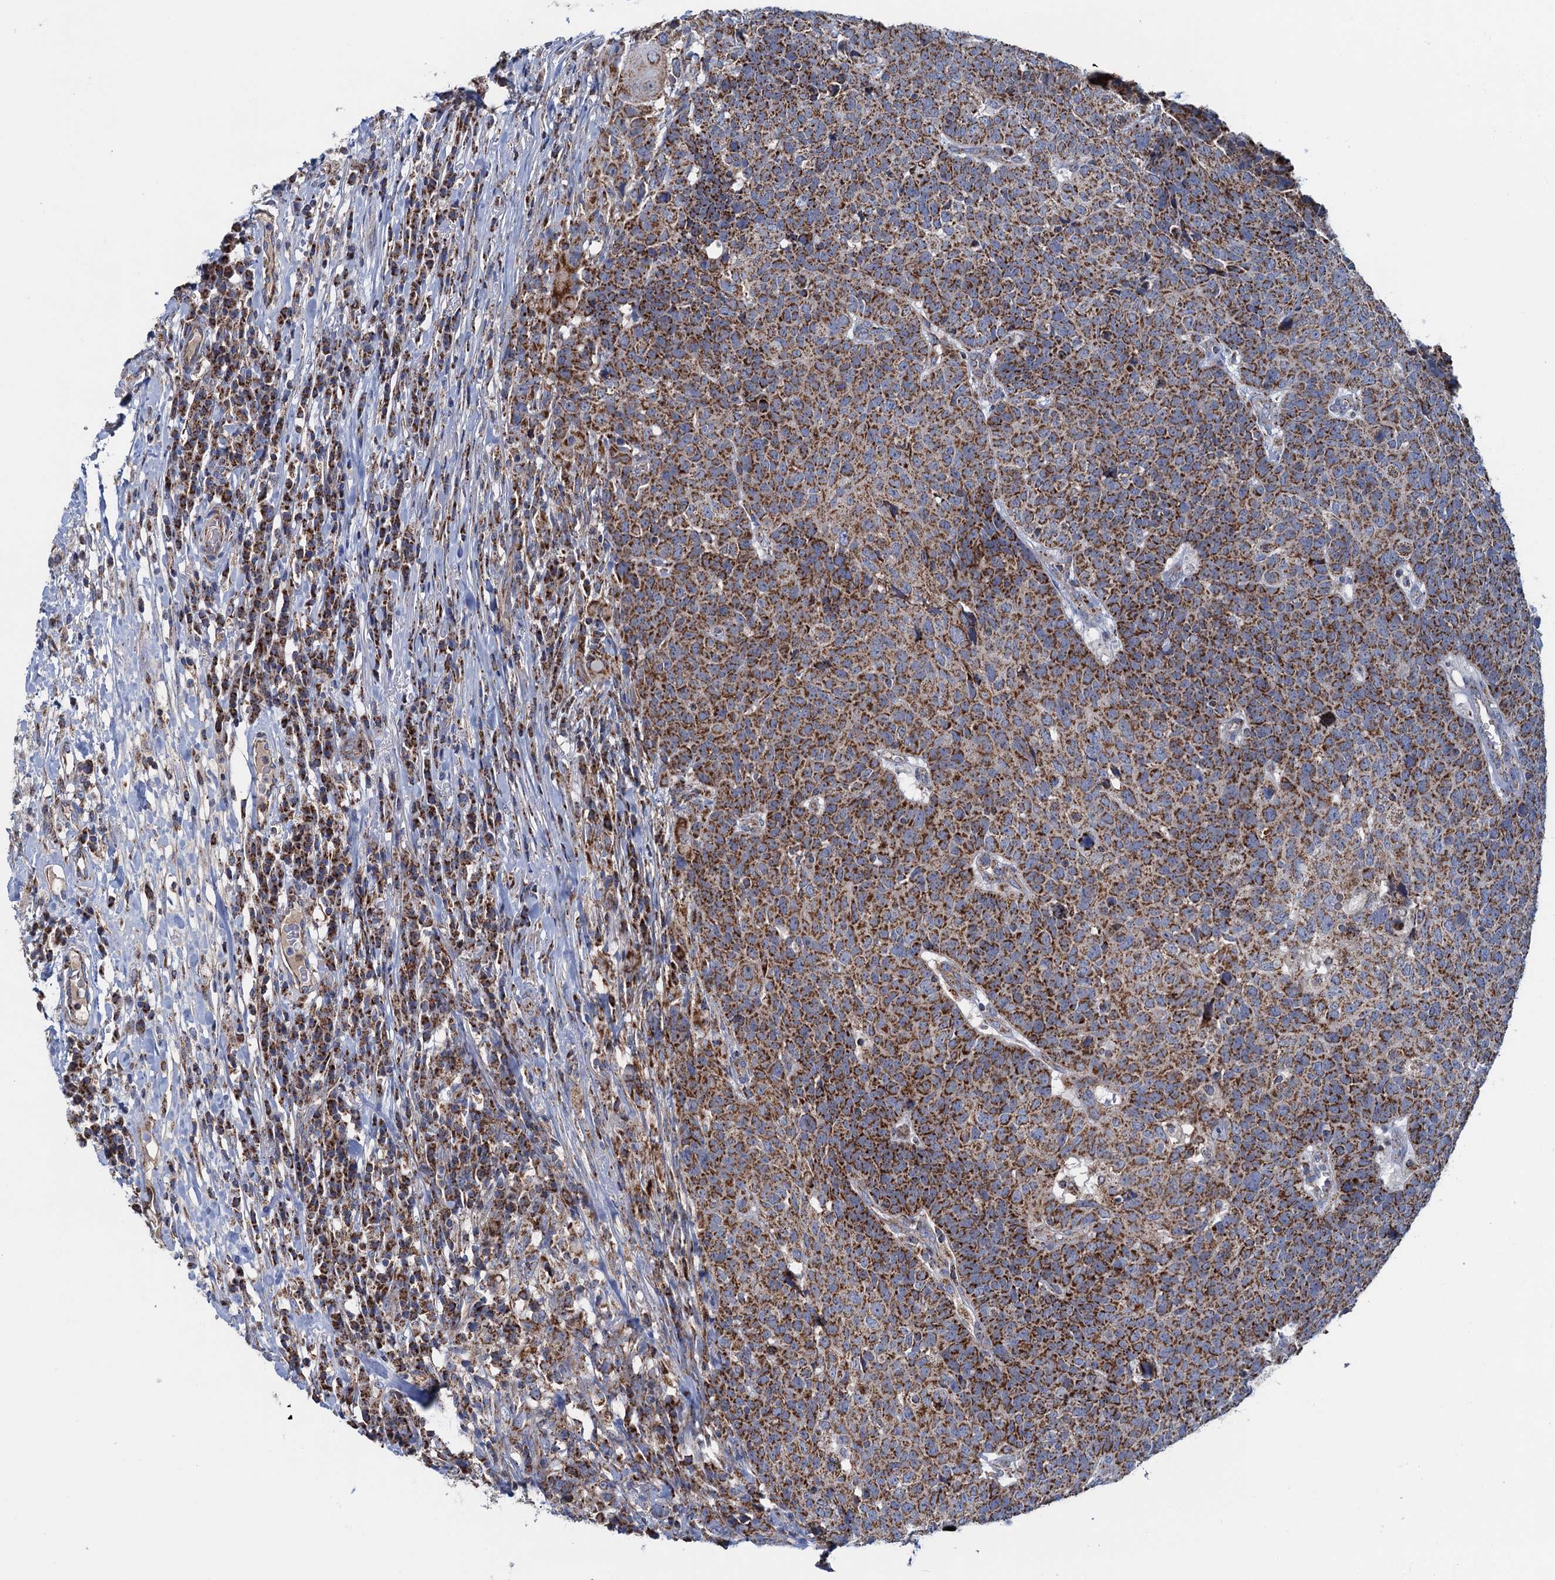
{"staining": {"intensity": "strong", "quantity": ">75%", "location": "cytoplasmic/membranous"}, "tissue": "head and neck cancer", "cell_type": "Tumor cells", "image_type": "cancer", "snomed": [{"axis": "morphology", "description": "Squamous cell carcinoma, NOS"}, {"axis": "topography", "description": "Head-Neck"}], "caption": "Head and neck cancer stained with DAB immunohistochemistry (IHC) reveals high levels of strong cytoplasmic/membranous staining in approximately >75% of tumor cells. (Stains: DAB (3,3'-diaminobenzidine) in brown, nuclei in blue, Microscopy: brightfield microscopy at high magnification).", "gene": "GTPBP3", "patient": {"sex": "male", "age": 66}}